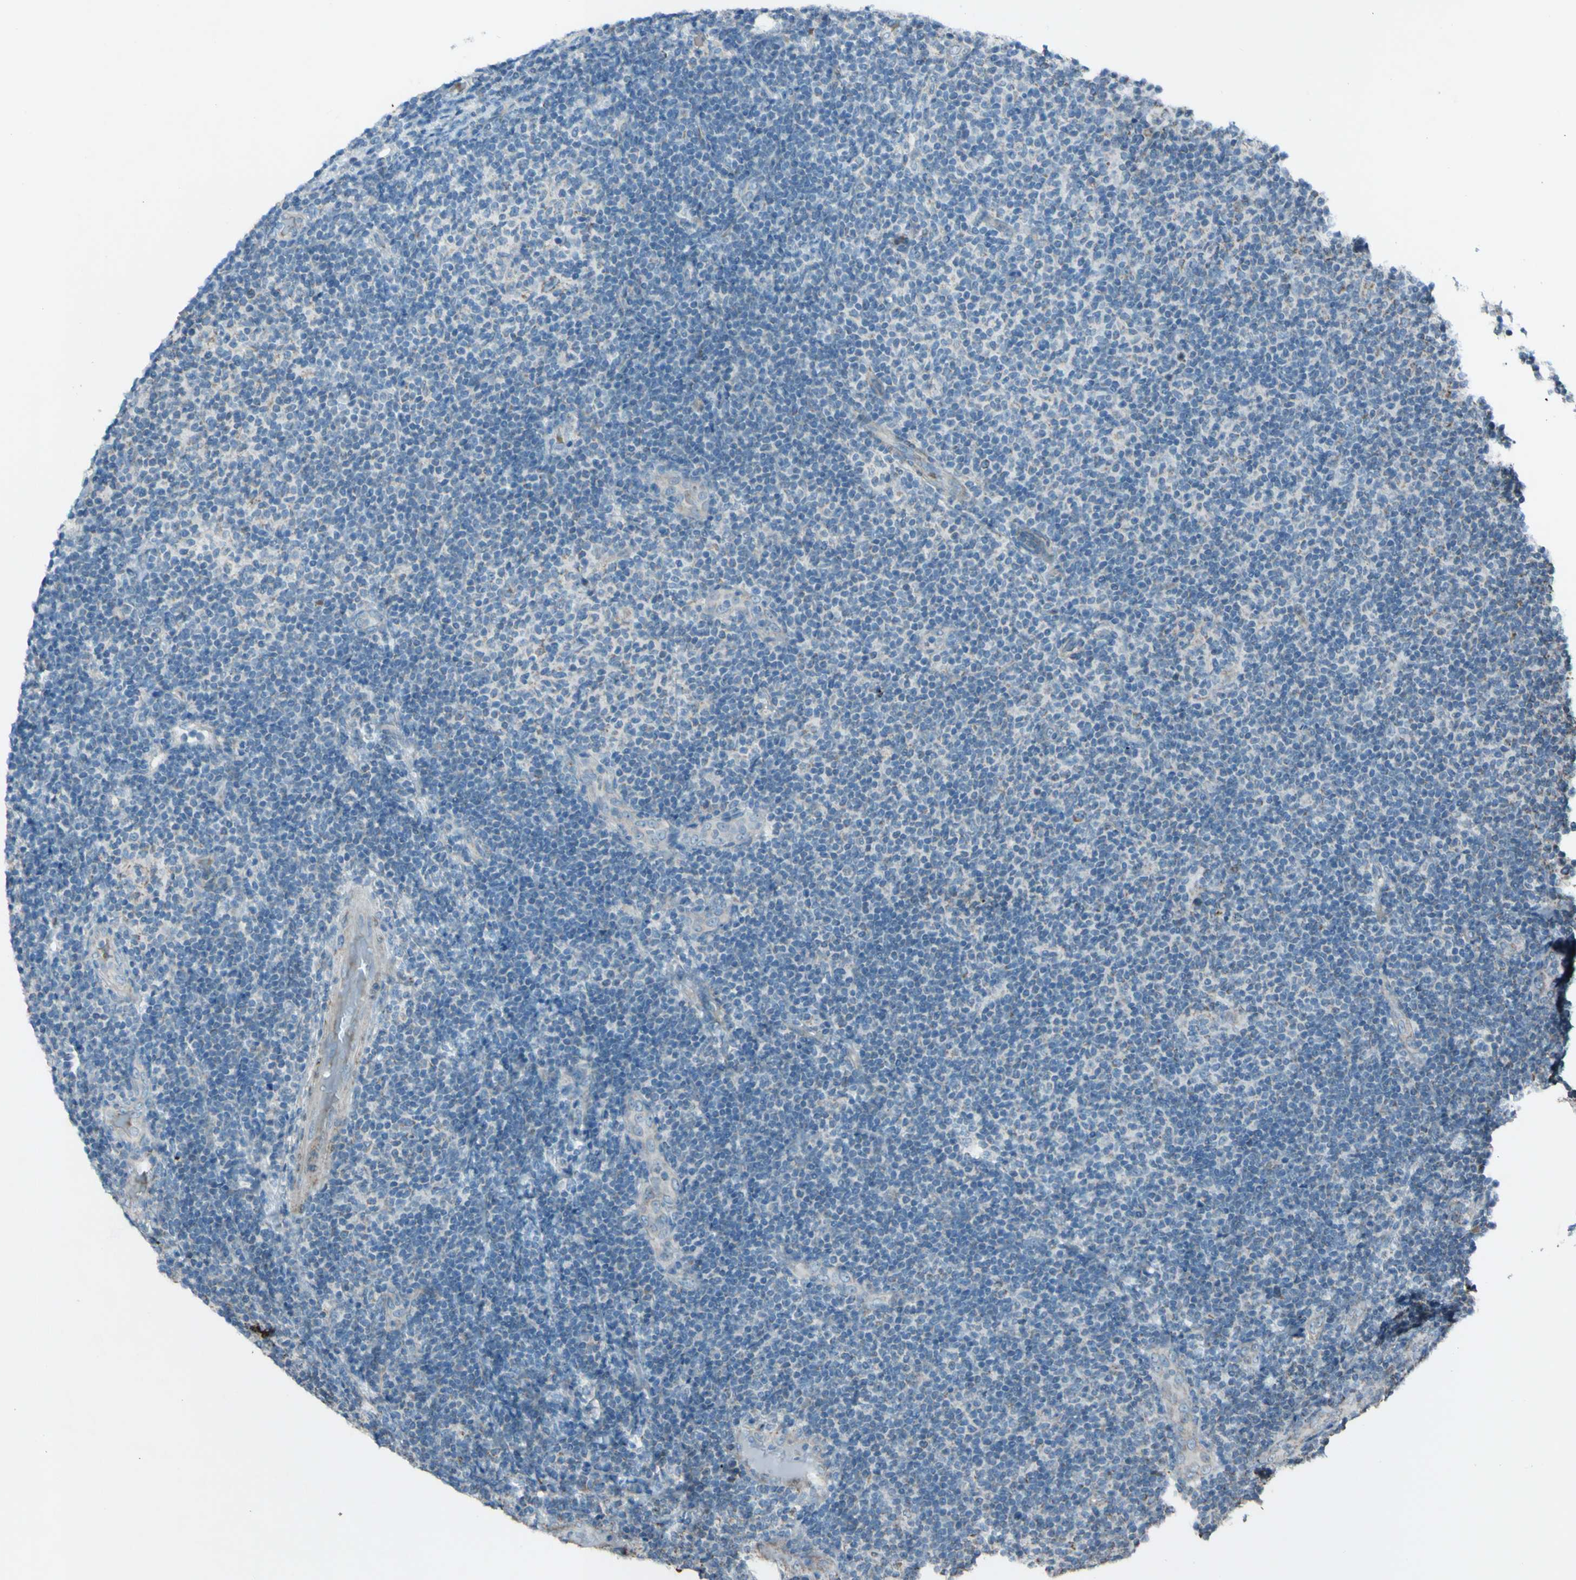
{"staining": {"intensity": "negative", "quantity": "none", "location": "none"}, "tissue": "lymphoma", "cell_type": "Tumor cells", "image_type": "cancer", "snomed": [{"axis": "morphology", "description": "Malignant lymphoma, non-Hodgkin's type, Low grade"}, {"axis": "topography", "description": "Lymph node"}], "caption": "Lymphoma stained for a protein using IHC exhibits no staining tumor cells.", "gene": "ACOT8", "patient": {"sex": "male", "age": 83}}